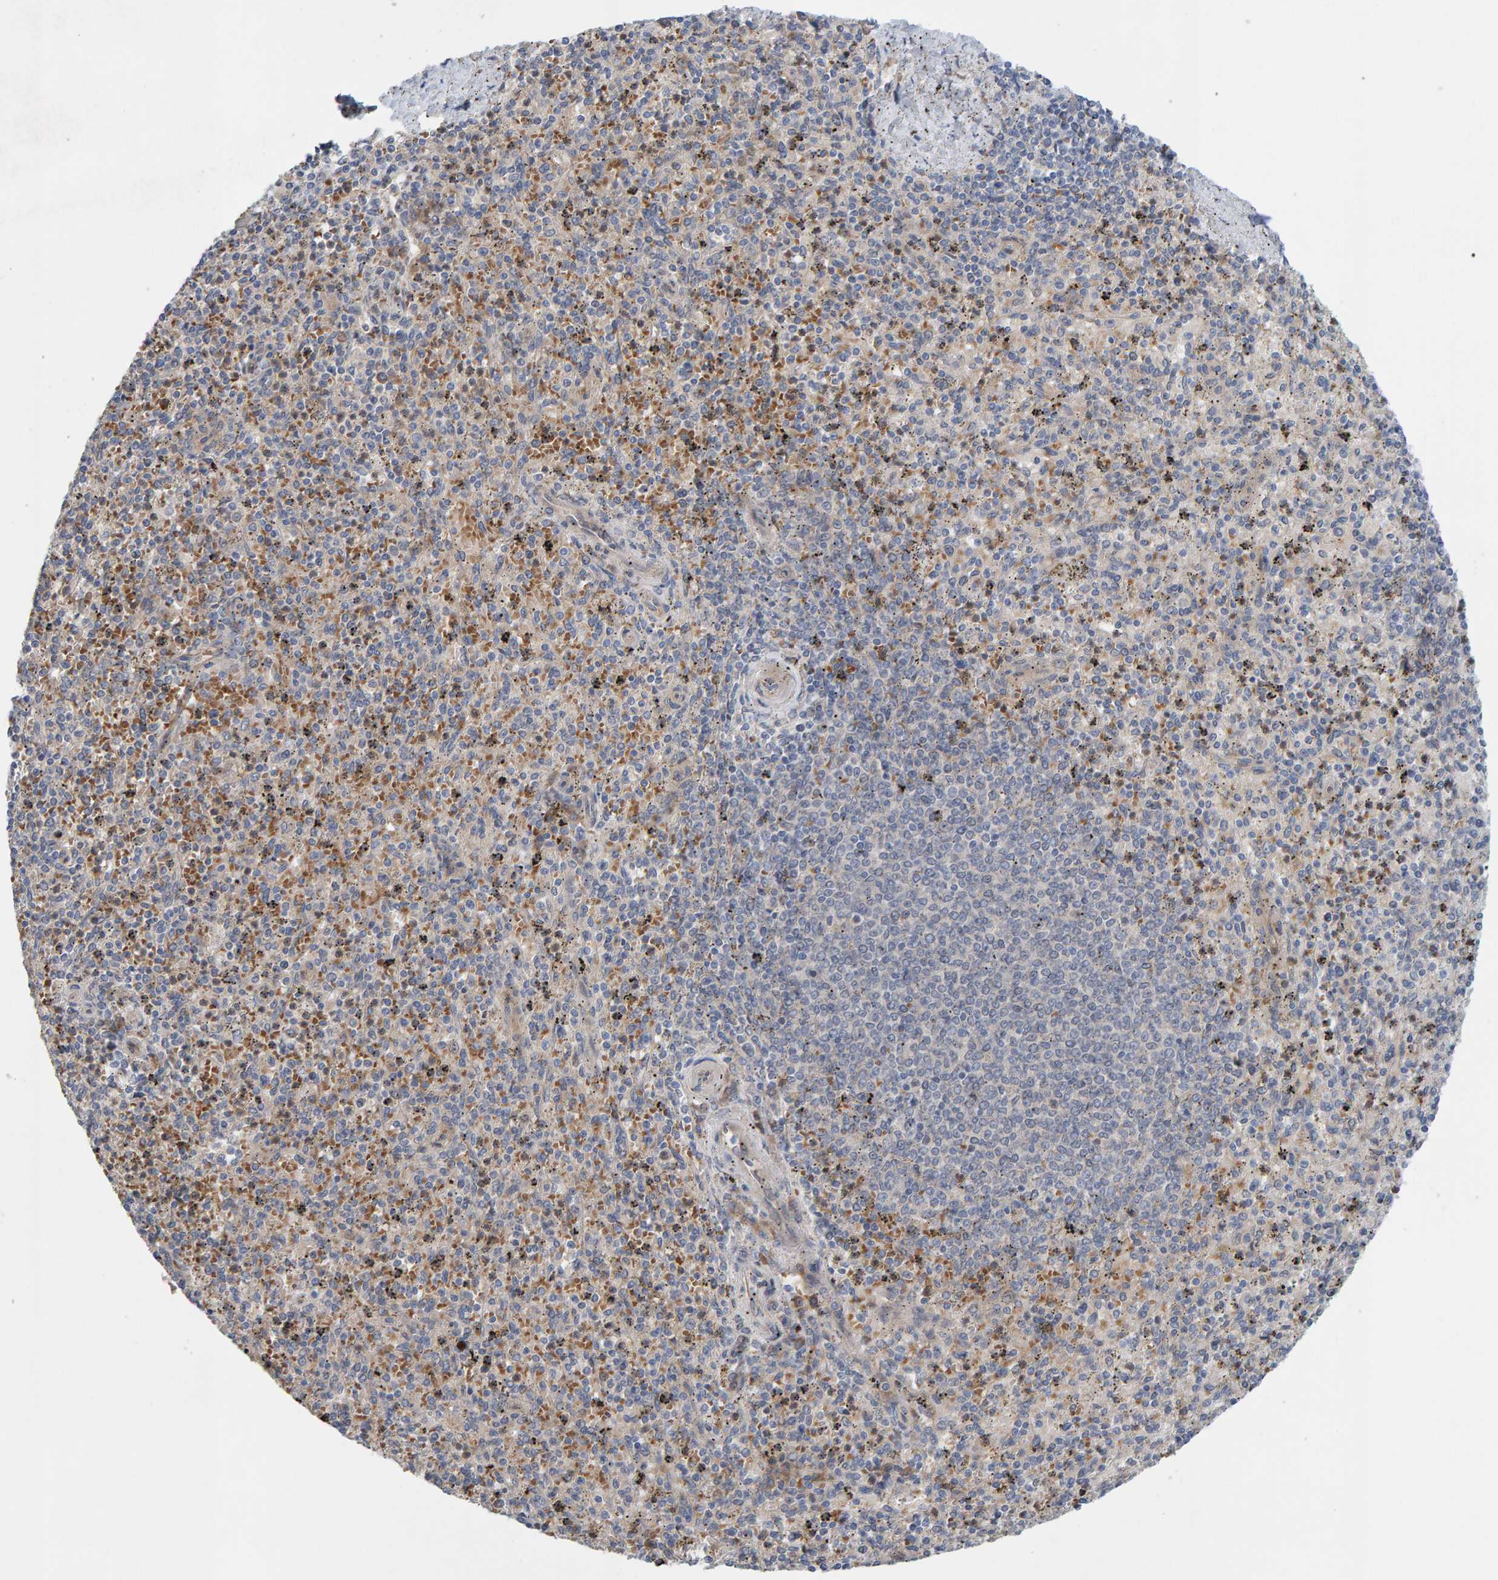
{"staining": {"intensity": "weak", "quantity": "25%-75%", "location": "cytoplasmic/membranous"}, "tissue": "spleen", "cell_type": "Cells in red pulp", "image_type": "normal", "snomed": [{"axis": "morphology", "description": "Normal tissue, NOS"}, {"axis": "topography", "description": "Spleen"}], "caption": "About 25%-75% of cells in red pulp in benign spleen show weak cytoplasmic/membranous protein staining as visualized by brown immunohistochemical staining.", "gene": "LRSAM1", "patient": {"sex": "male", "age": 72}}